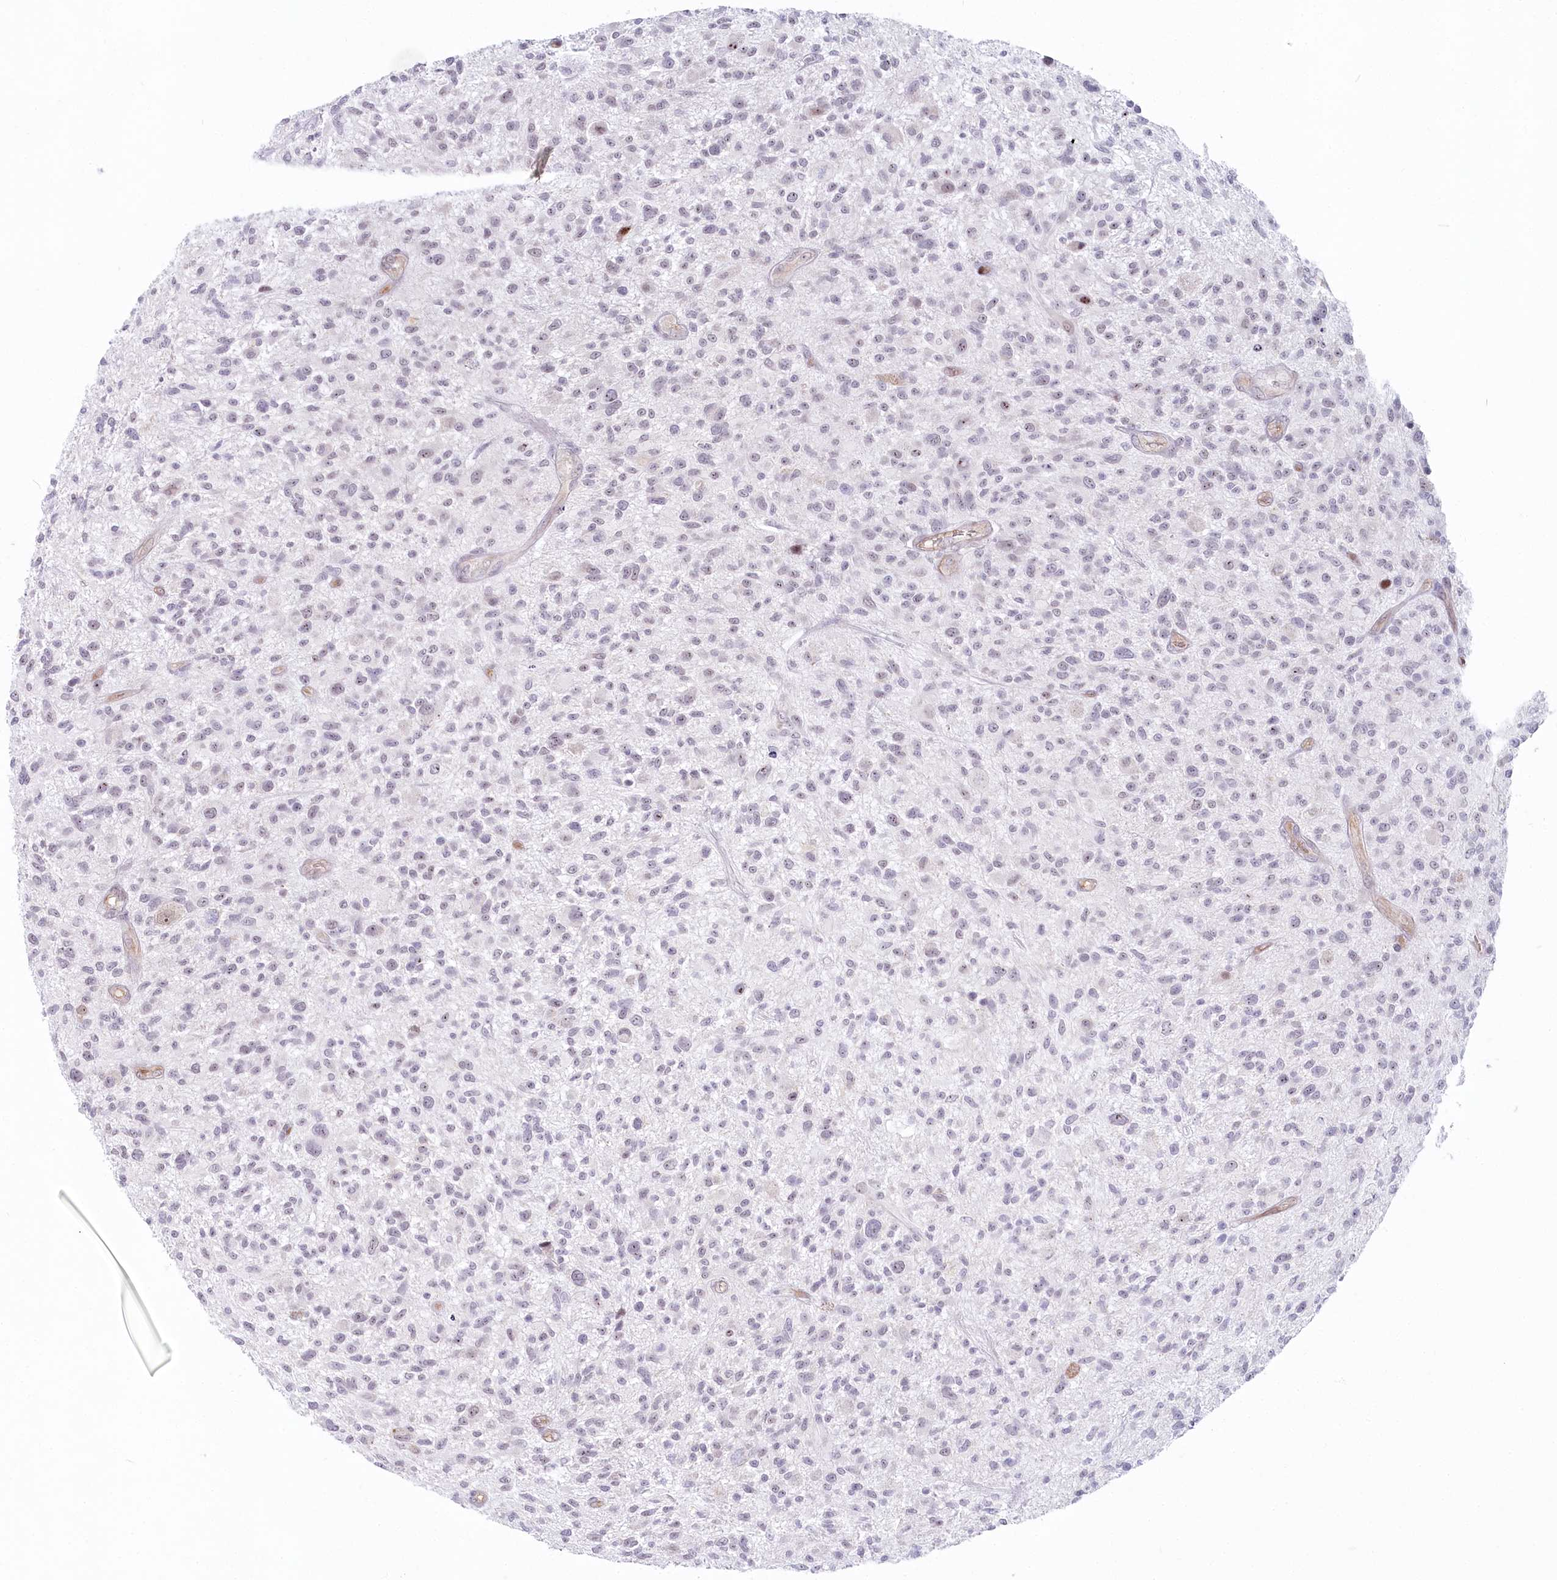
{"staining": {"intensity": "weak", "quantity": "25%-75%", "location": "nuclear"}, "tissue": "glioma", "cell_type": "Tumor cells", "image_type": "cancer", "snomed": [{"axis": "morphology", "description": "Glioma, malignant, High grade"}, {"axis": "topography", "description": "Brain"}], "caption": "There is low levels of weak nuclear expression in tumor cells of glioma, as demonstrated by immunohistochemical staining (brown color).", "gene": "ABHD8", "patient": {"sex": "male", "age": 47}}